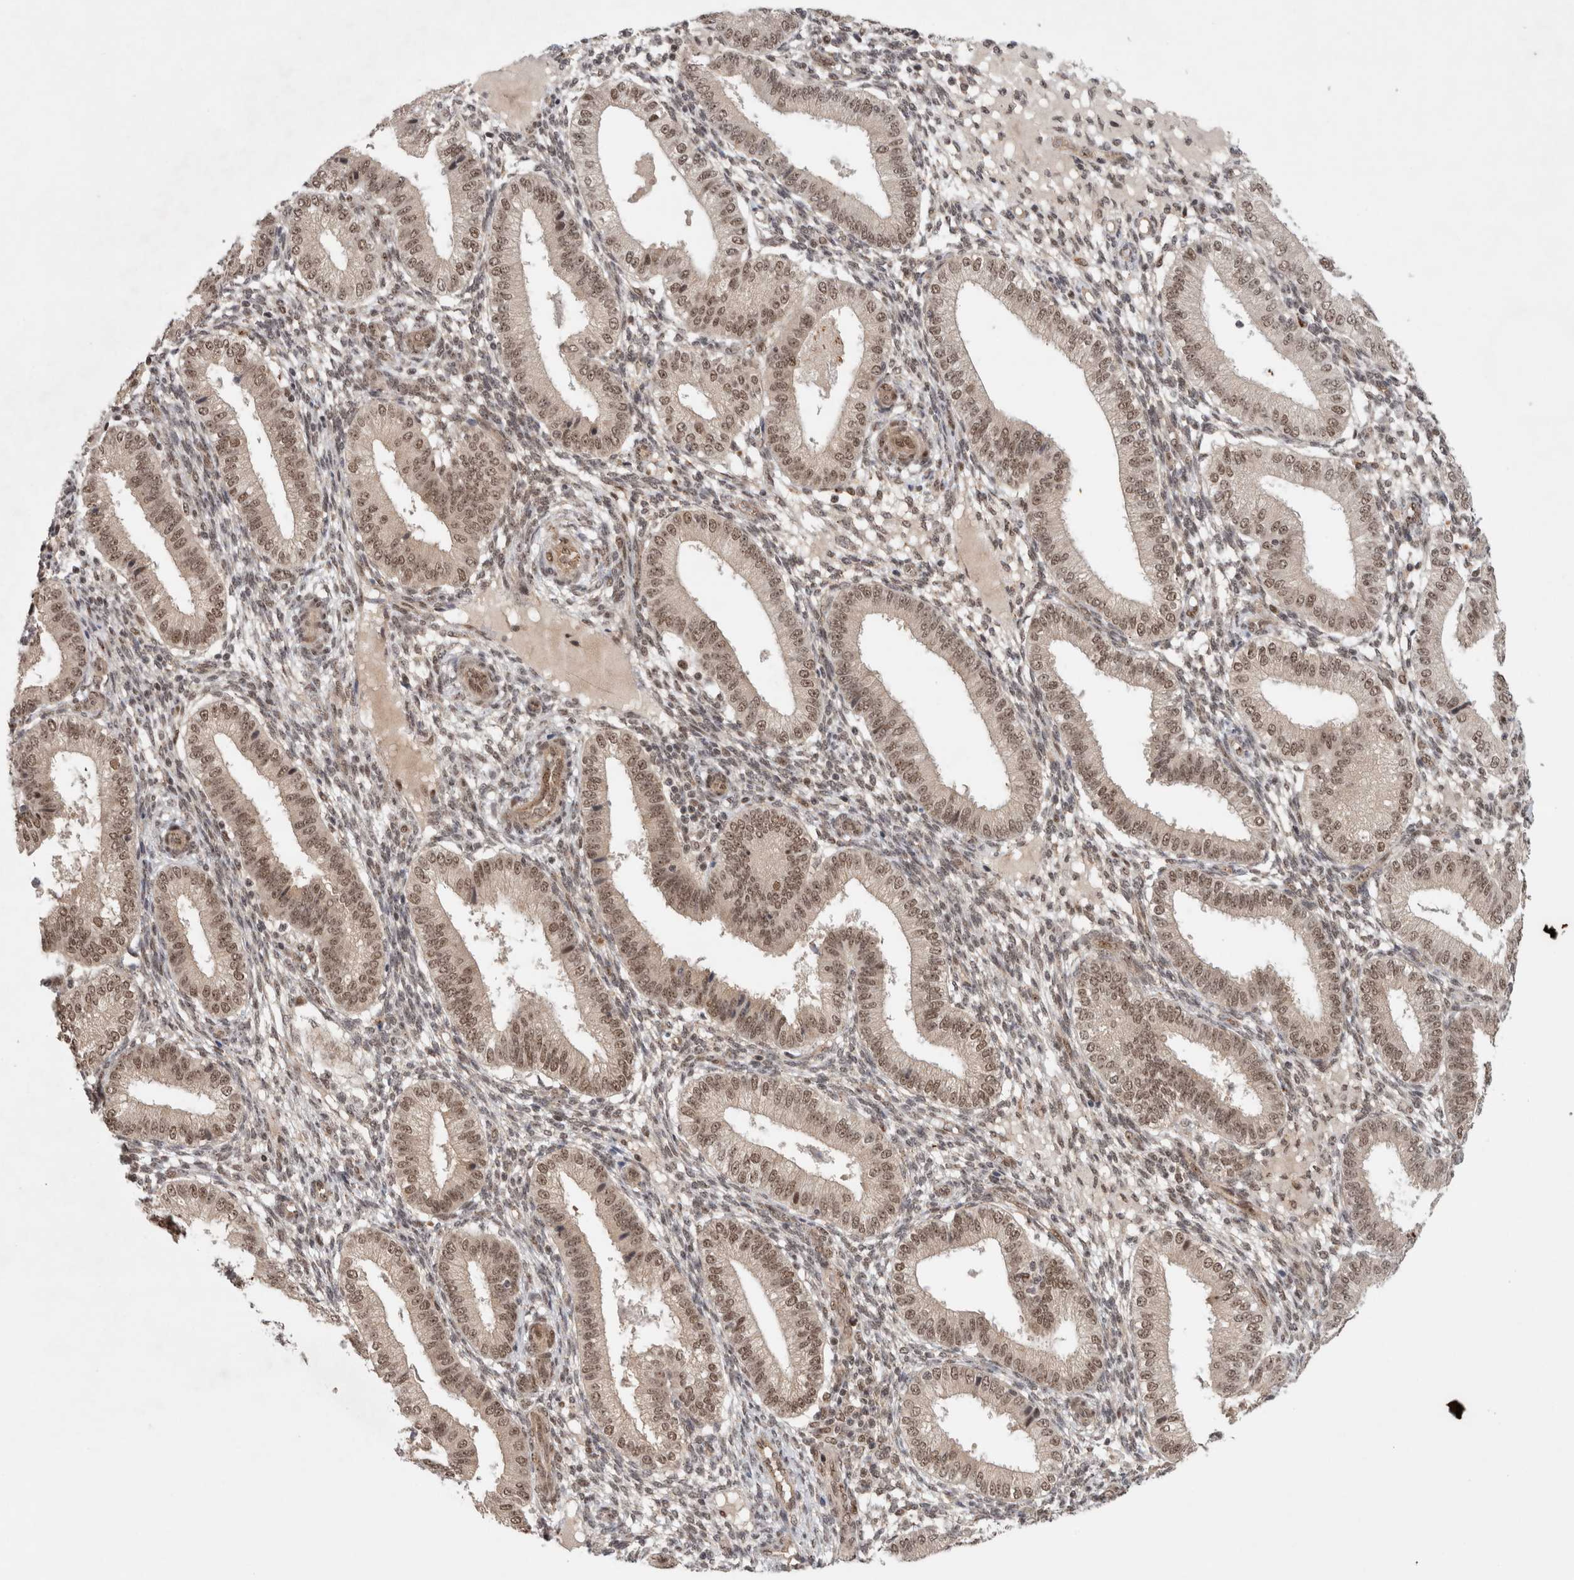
{"staining": {"intensity": "weak", "quantity": "<25%", "location": "nuclear"}, "tissue": "endometrium", "cell_type": "Cells in endometrial stroma", "image_type": "normal", "snomed": [{"axis": "morphology", "description": "Normal tissue, NOS"}, {"axis": "topography", "description": "Endometrium"}], "caption": "Cells in endometrial stroma show no significant protein staining in normal endometrium. (DAB IHC, high magnification).", "gene": "MPHOSPH6", "patient": {"sex": "female", "age": 39}}